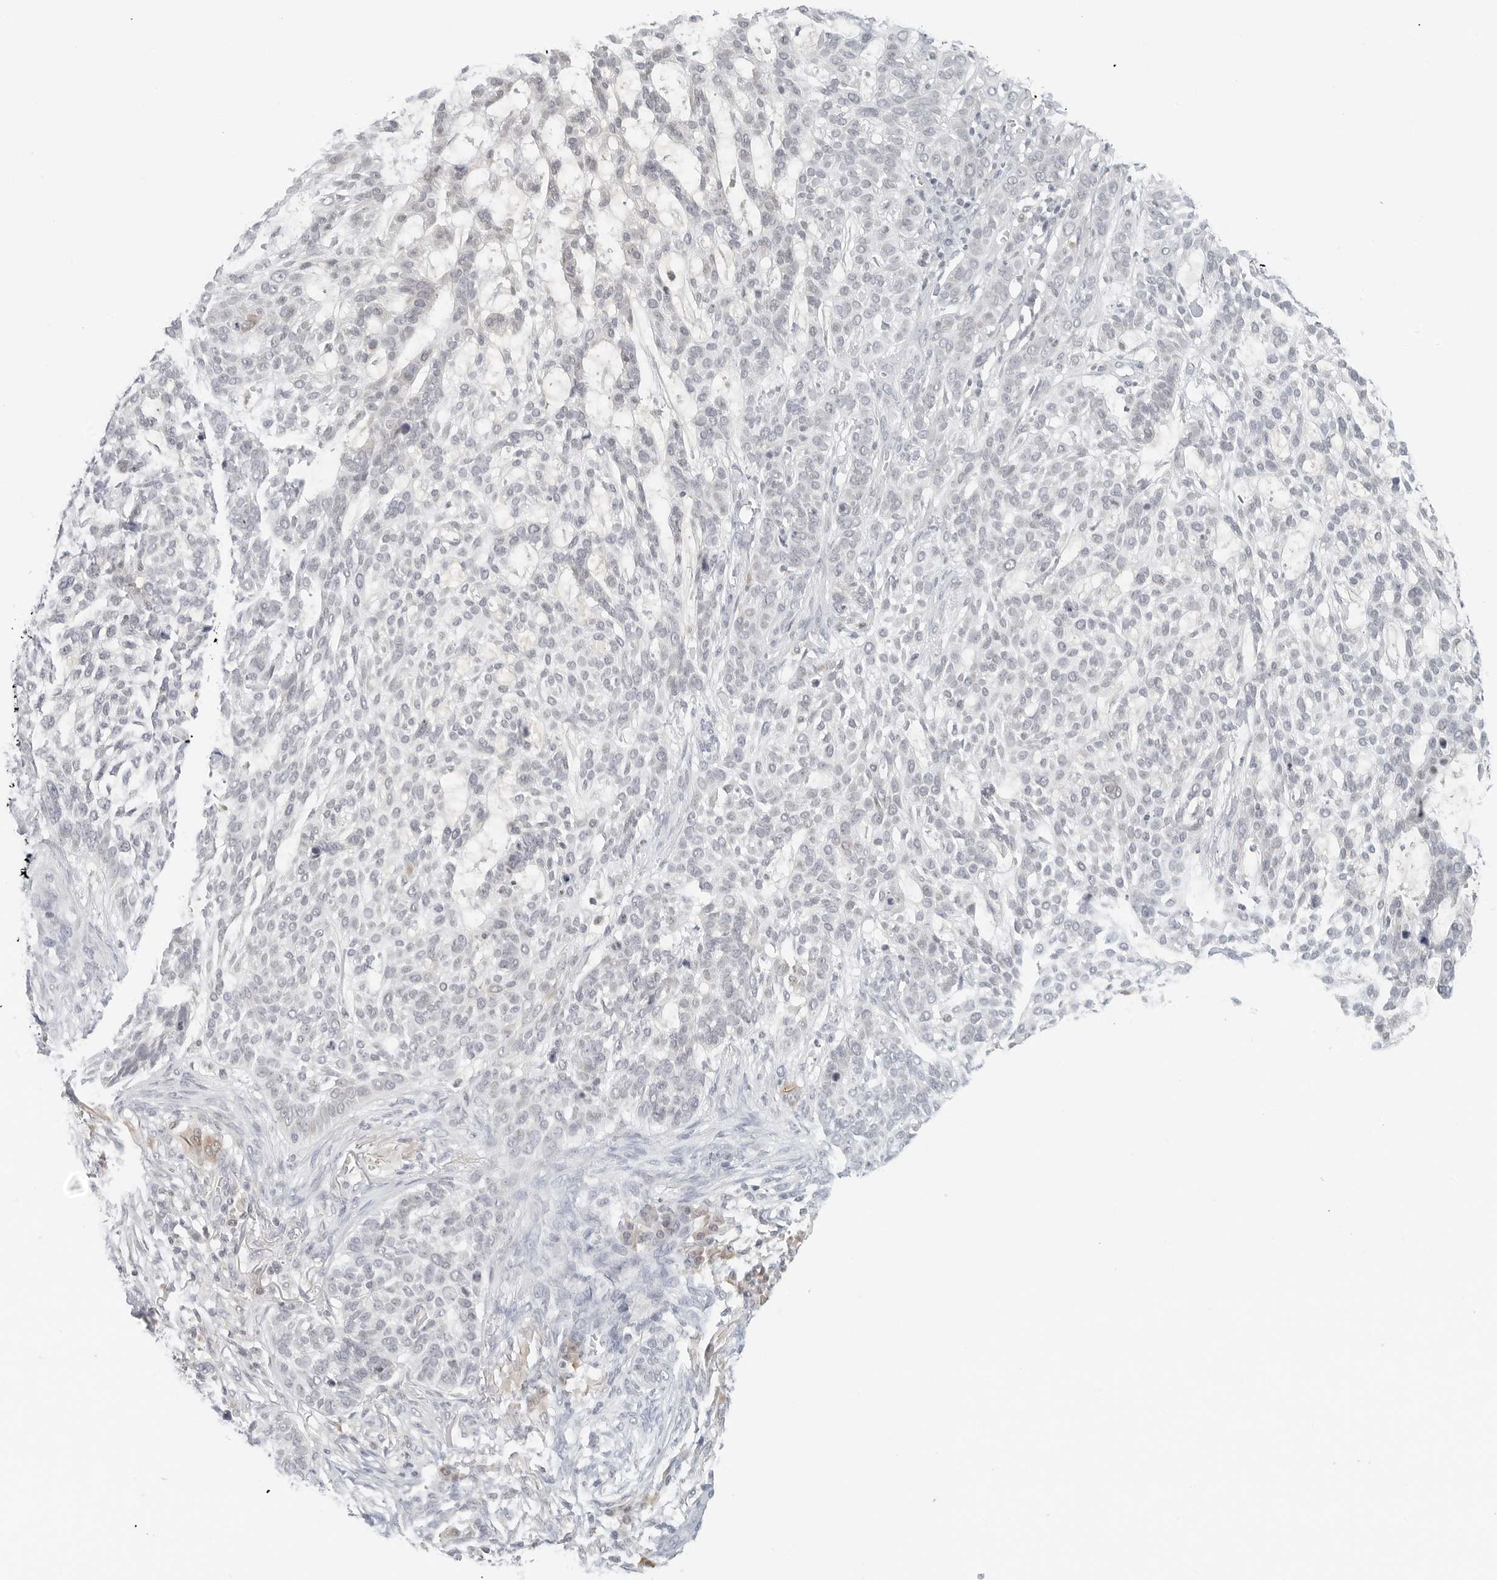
{"staining": {"intensity": "negative", "quantity": "none", "location": "none"}, "tissue": "skin cancer", "cell_type": "Tumor cells", "image_type": "cancer", "snomed": [{"axis": "morphology", "description": "Basal cell carcinoma"}, {"axis": "topography", "description": "Skin"}], "caption": "Immunohistochemistry (IHC) of human skin basal cell carcinoma reveals no staining in tumor cells.", "gene": "NEO1", "patient": {"sex": "female", "age": 64}}